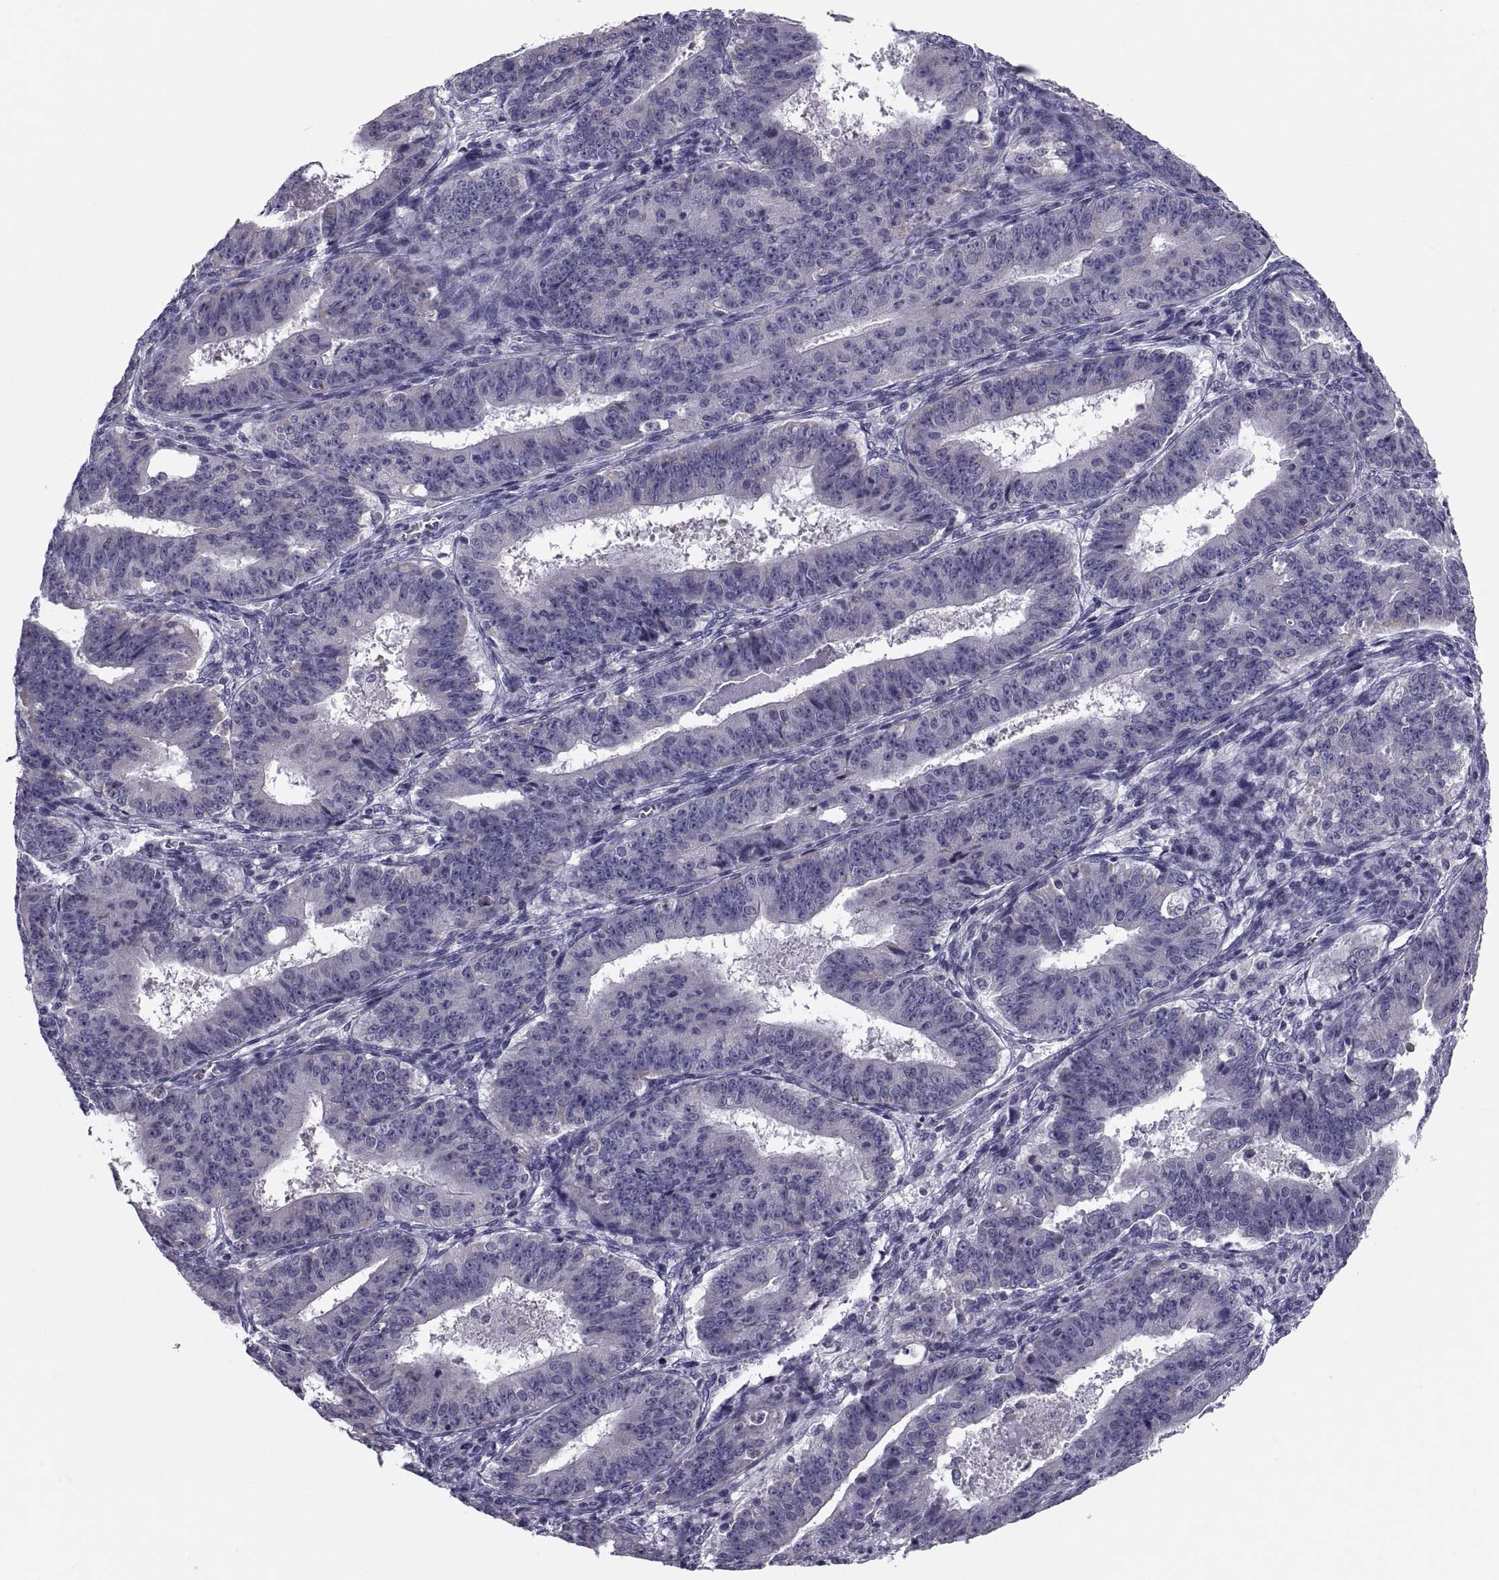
{"staining": {"intensity": "negative", "quantity": "none", "location": "none"}, "tissue": "ovarian cancer", "cell_type": "Tumor cells", "image_type": "cancer", "snomed": [{"axis": "morphology", "description": "Carcinoma, endometroid"}, {"axis": "topography", "description": "Ovary"}], "caption": "This is a histopathology image of immunohistochemistry staining of ovarian cancer (endometroid carcinoma), which shows no expression in tumor cells.", "gene": "PDZRN4", "patient": {"sex": "female", "age": 42}}